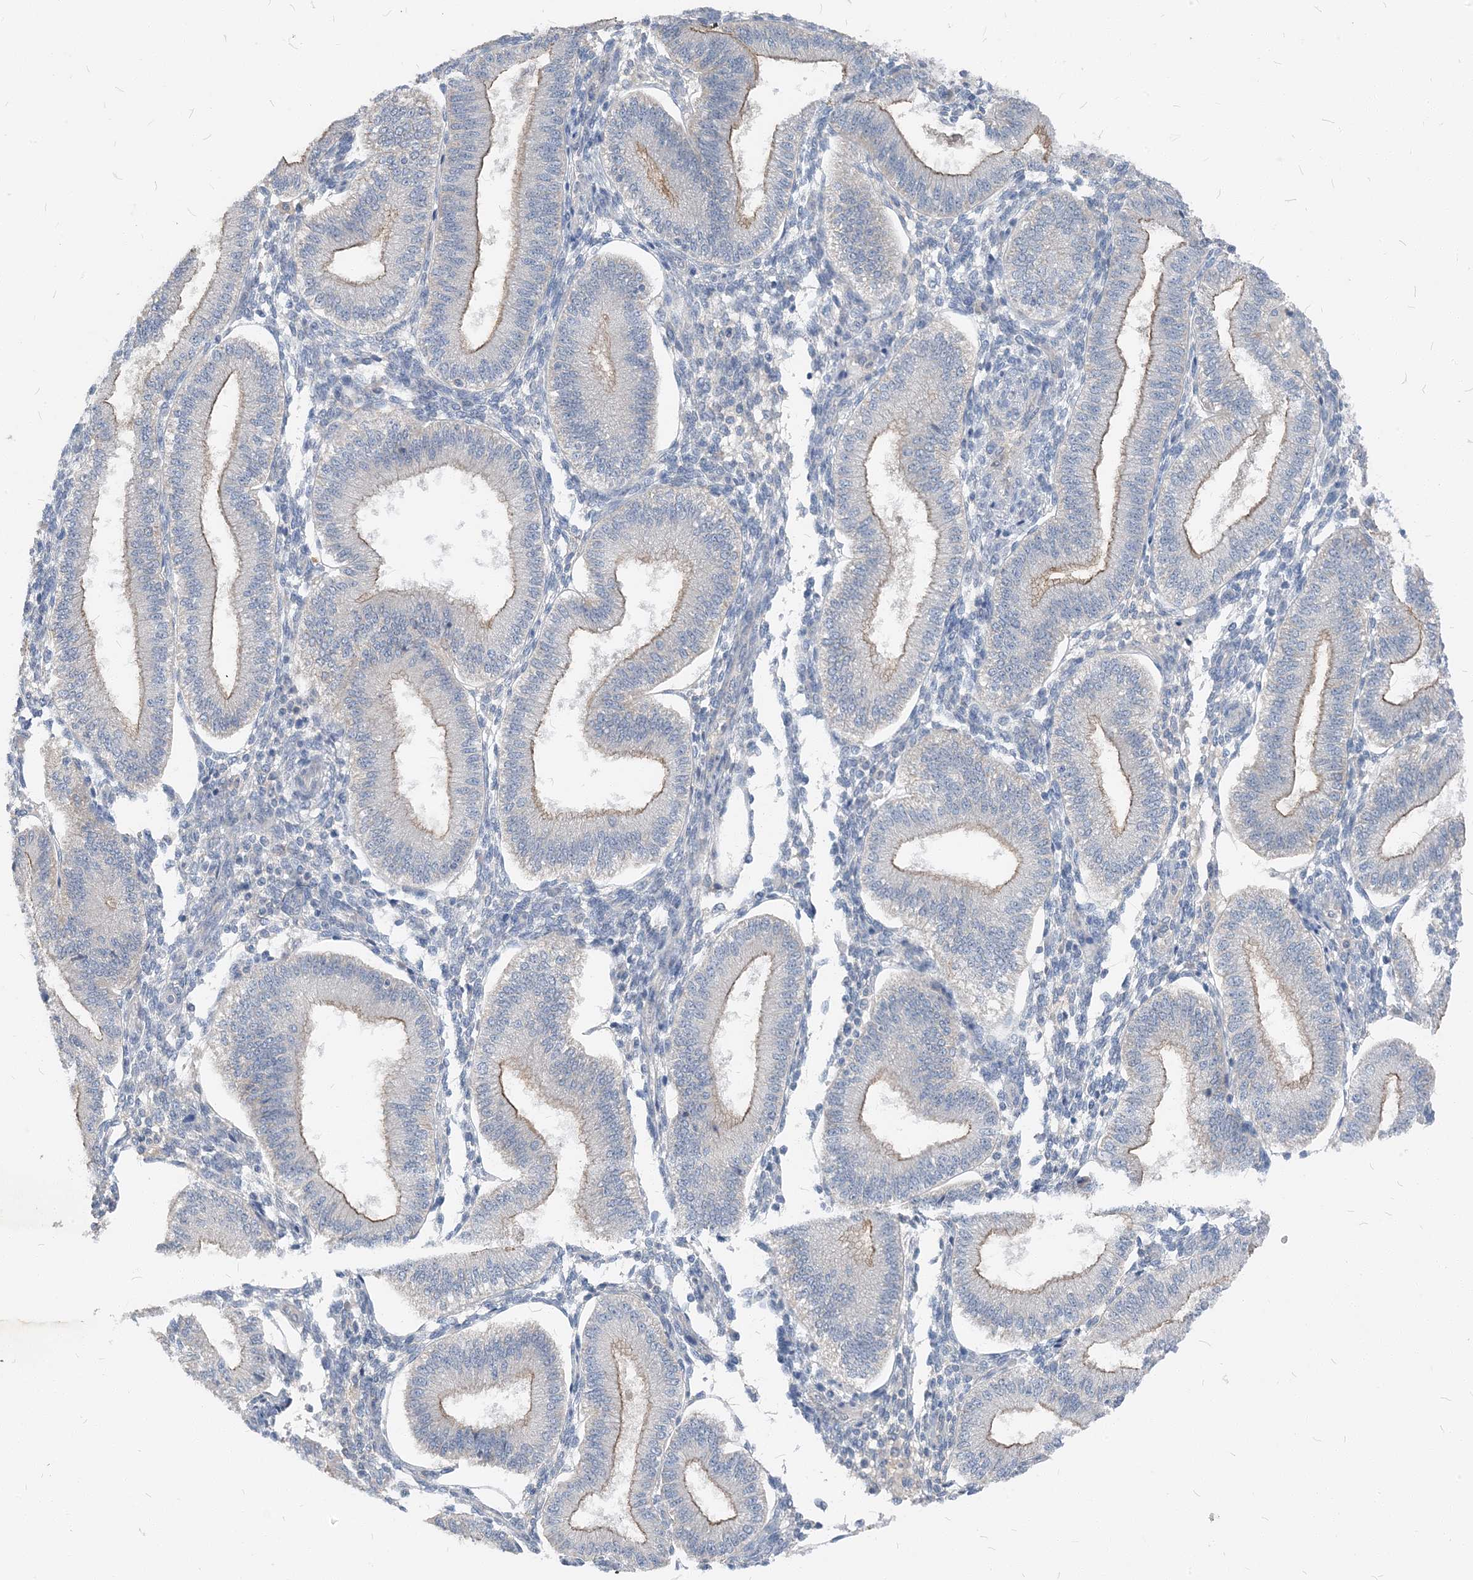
{"staining": {"intensity": "negative", "quantity": "none", "location": "none"}, "tissue": "endometrium", "cell_type": "Cells in endometrial stroma", "image_type": "normal", "snomed": [{"axis": "morphology", "description": "Normal tissue, NOS"}, {"axis": "topography", "description": "Endometrium"}], "caption": "A high-resolution micrograph shows immunohistochemistry staining of benign endometrium, which reveals no significant staining in cells in endometrial stroma.", "gene": "NCOA7", "patient": {"sex": "female", "age": 39}}